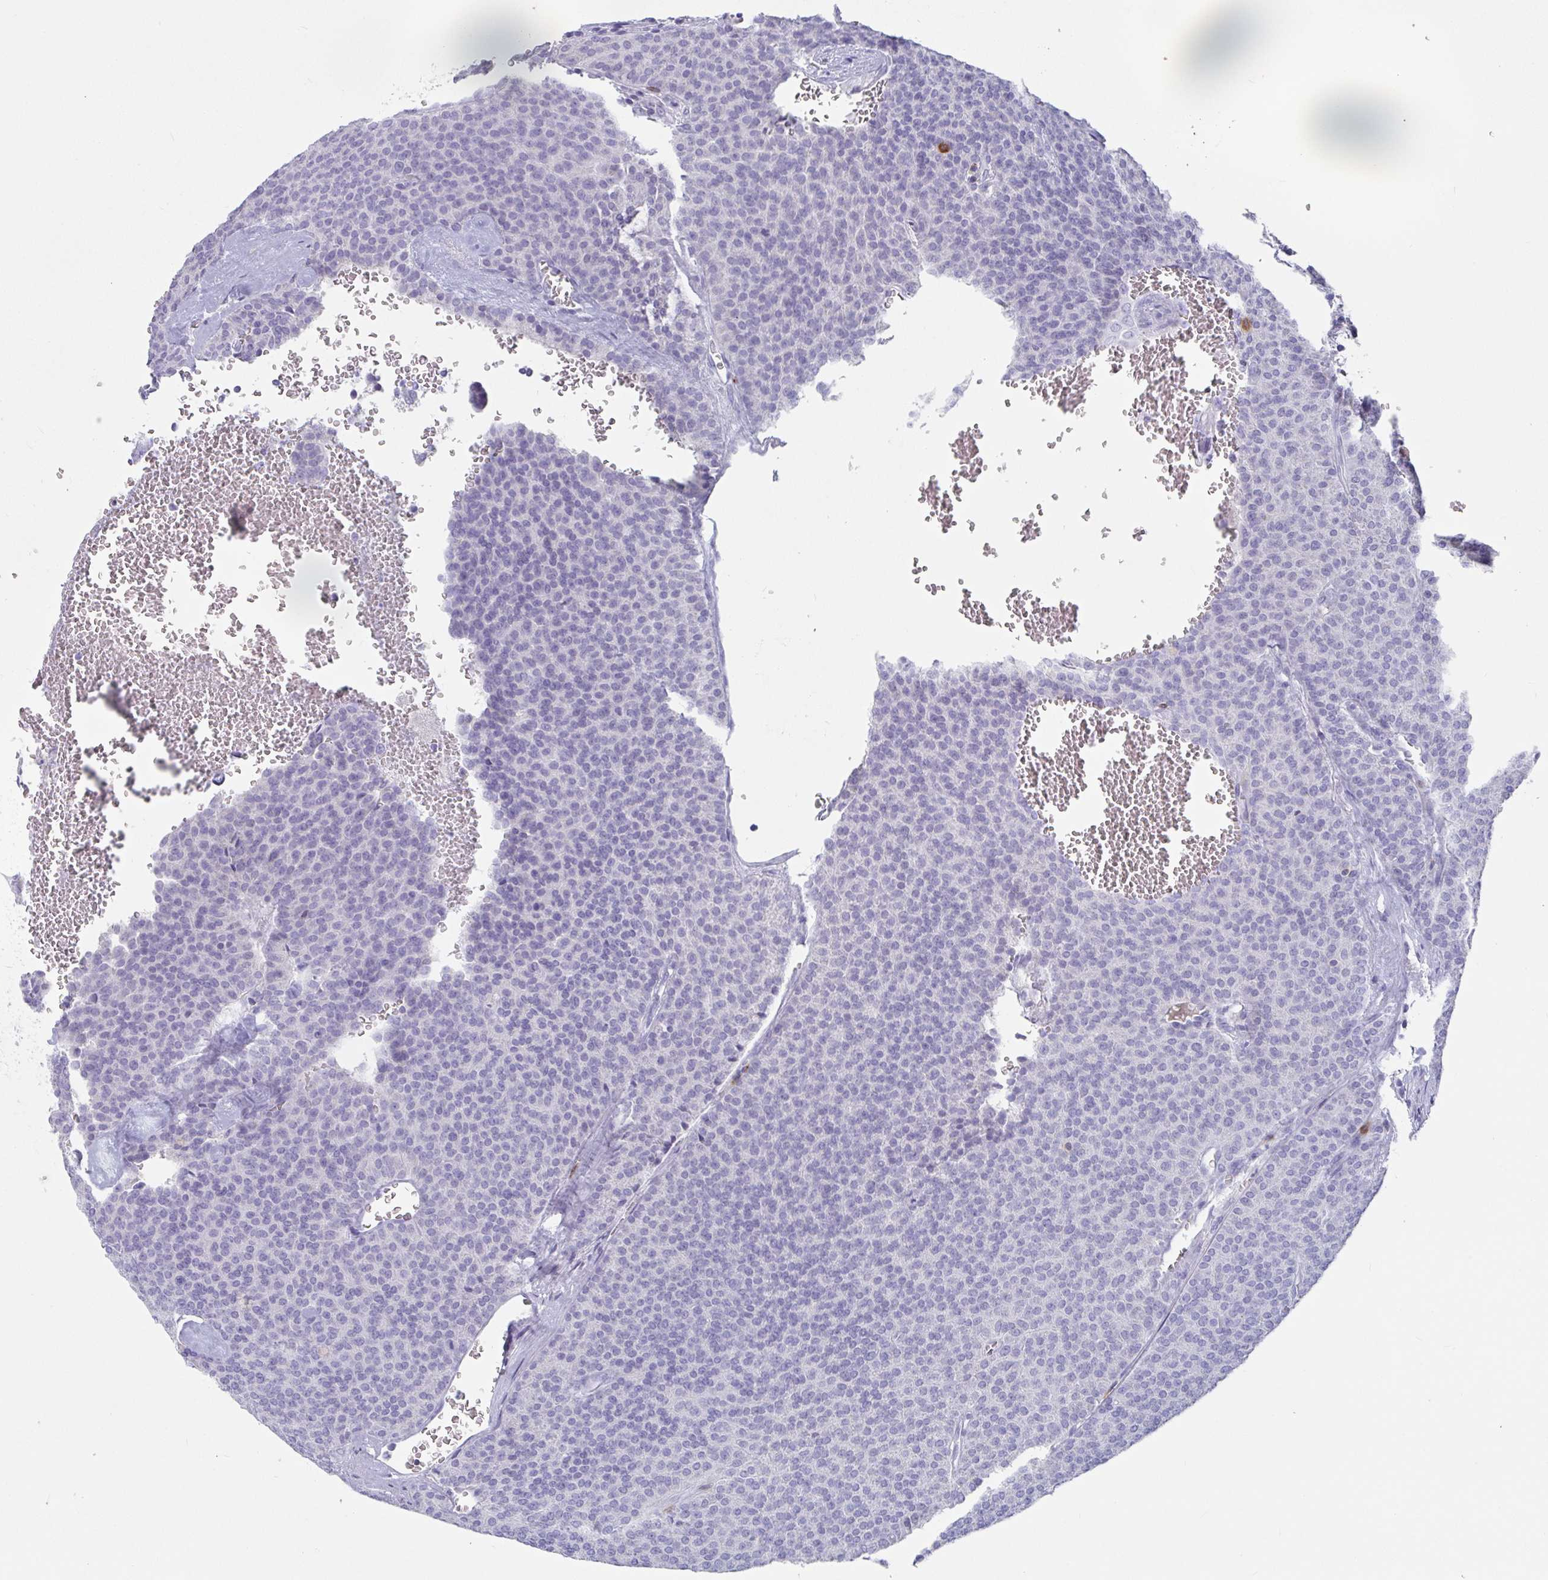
{"staining": {"intensity": "negative", "quantity": "none", "location": "none"}, "tissue": "carcinoid", "cell_type": "Tumor cells", "image_type": "cancer", "snomed": [{"axis": "morphology", "description": "Carcinoid, malignant, NOS"}, {"axis": "topography", "description": "Lung"}], "caption": "The micrograph exhibits no staining of tumor cells in carcinoid.", "gene": "PLA2G1B", "patient": {"sex": "male", "age": 61}}